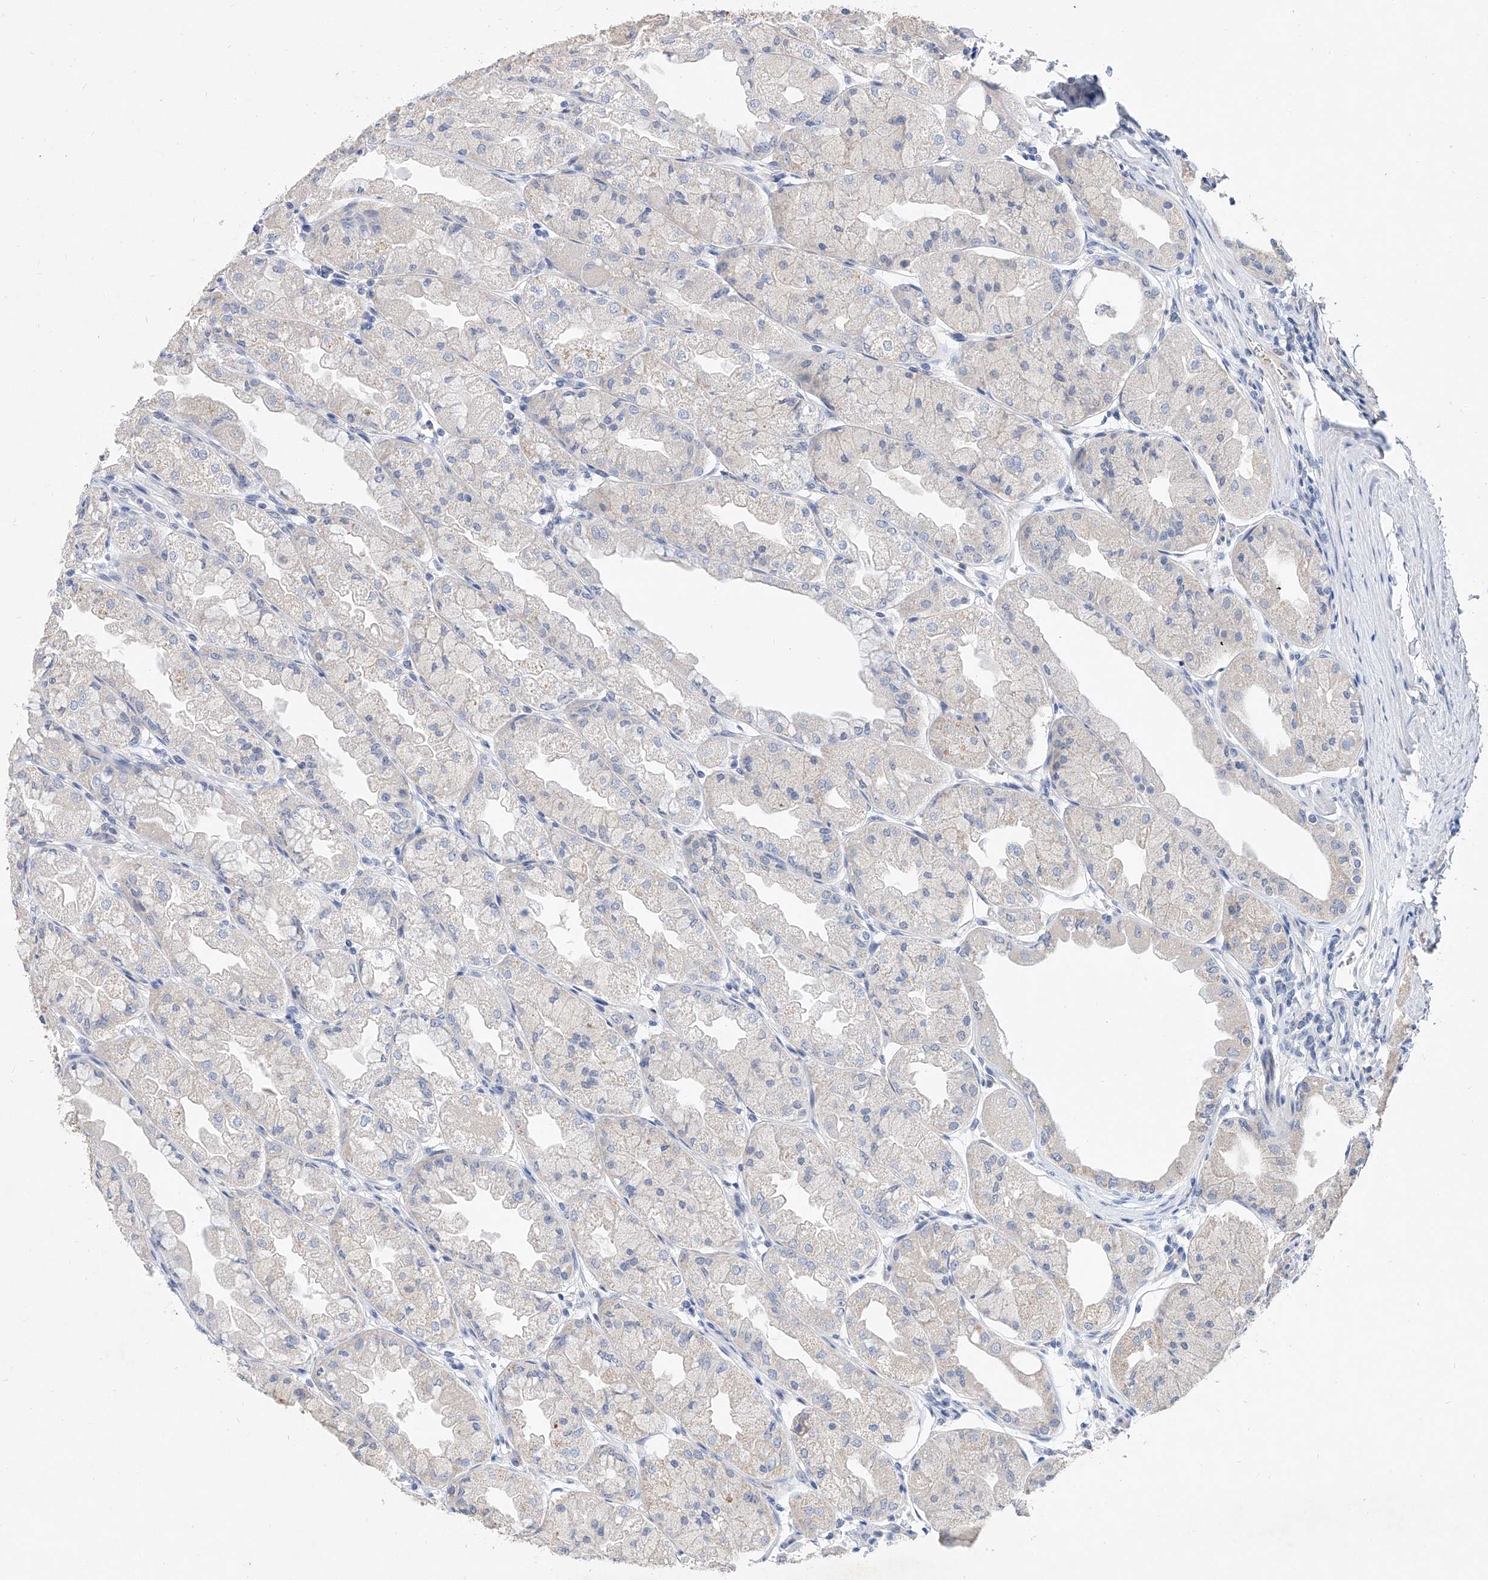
{"staining": {"intensity": "moderate", "quantity": "25%-75%", "location": "cytoplasmic/membranous"}, "tissue": "stomach", "cell_type": "Glandular cells", "image_type": "normal", "snomed": [{"axis": "morphology", "description": "Normal tissue, NOS"}, {"axis": "topography", "description": "Stomach, upper"}], "caption": "Immunohistochemical staining of normal human stomach displays 25%-75% levels of moderate cytoplasmic/membranous protein positivity in about 25%-75% of glandular cells.", "gene": "BPTF", "patient": {"sex": "male", "age": 47}}